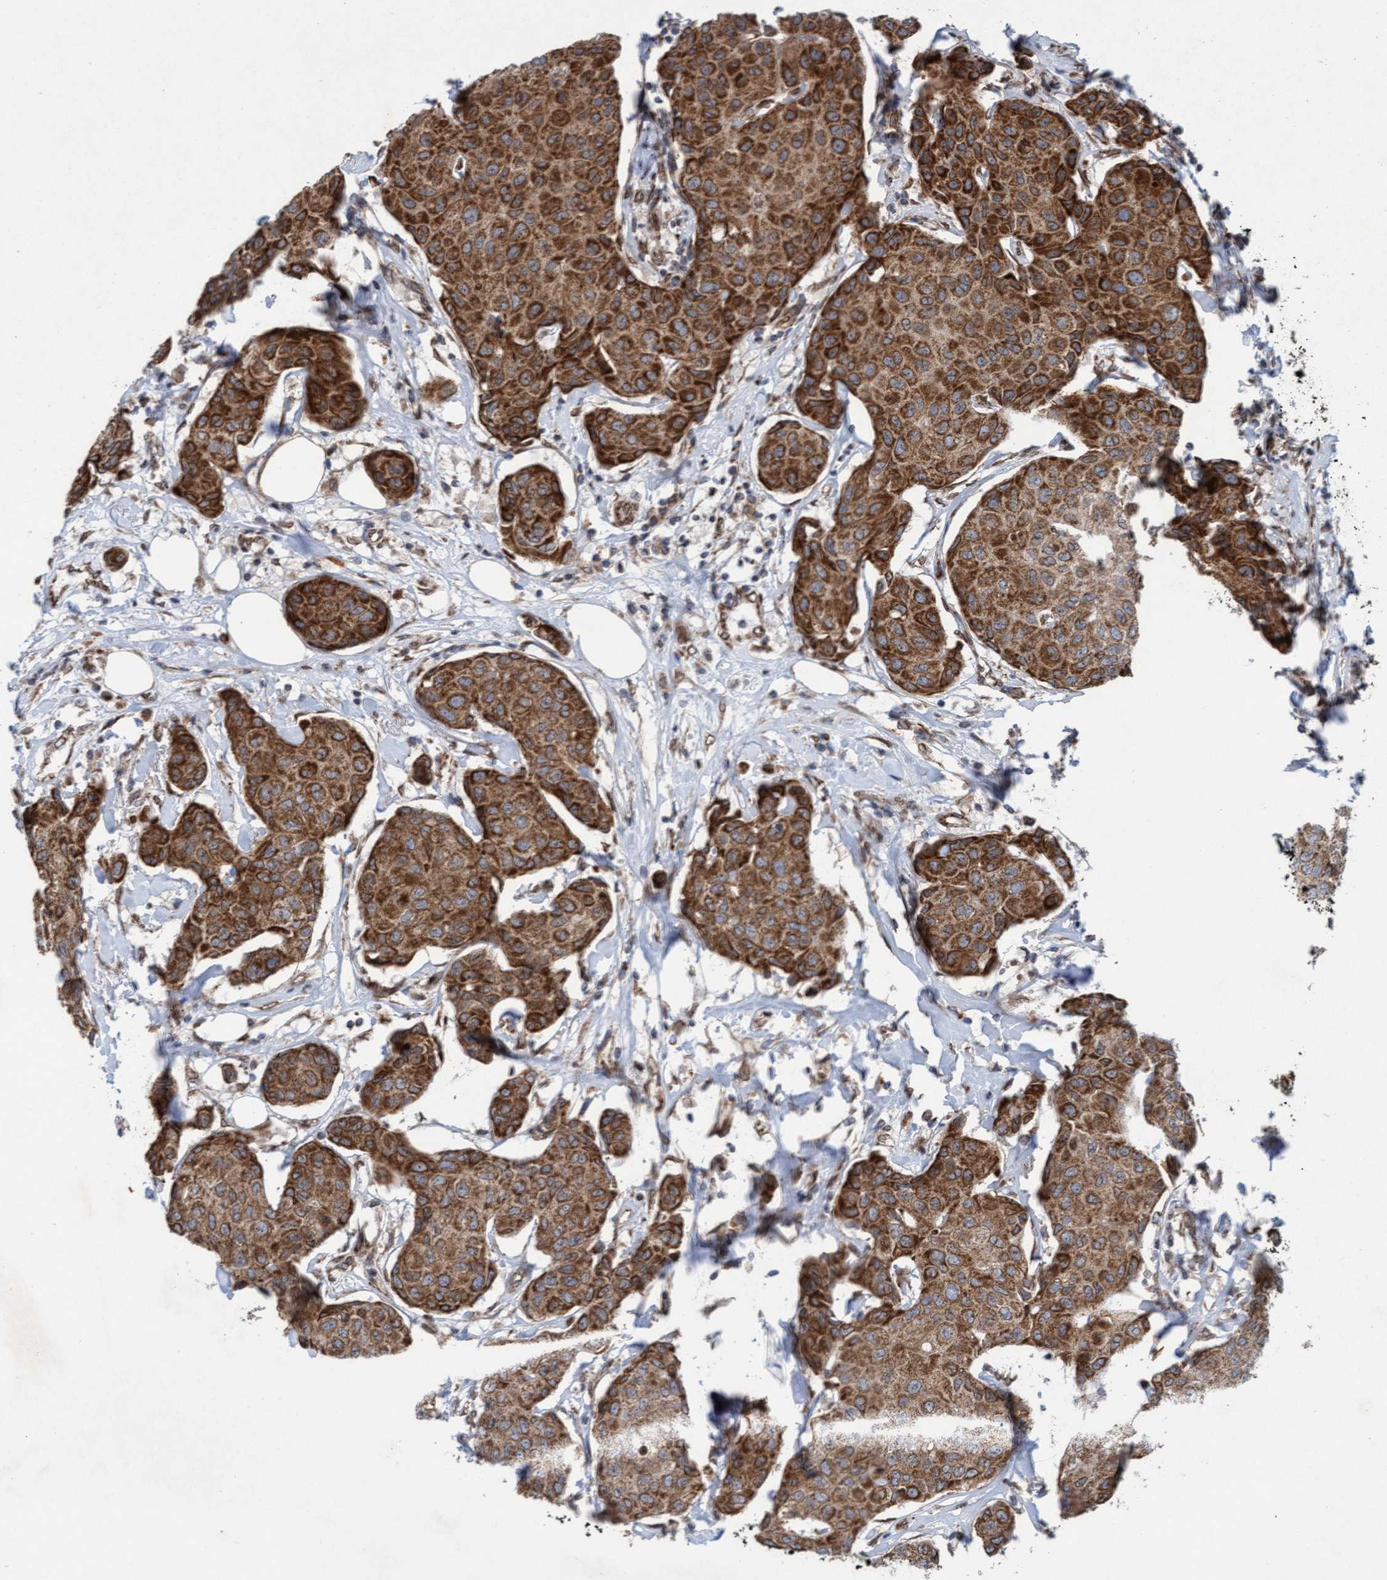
{"staining": {"intensity": "strong", "quantity": ">75%", "location": "cytoplasmic/membranous"}, "tissue": "breast cancer", "cell_type": "Tumor cells", "image_type": "cancer", "snomed": [{"axis": "morphology", "description": "Duct carcinoma"}, {"axis": "topography", "description": "Breast"}], "caption": "Protein analysis of intraductal carcinoma (breast) tissue demonstrates strong cytoplasmic/membranous staining in about >75% of tumor cells.", "gene": "MRPS23", "patient": {"sex": "female", "age": 80}}